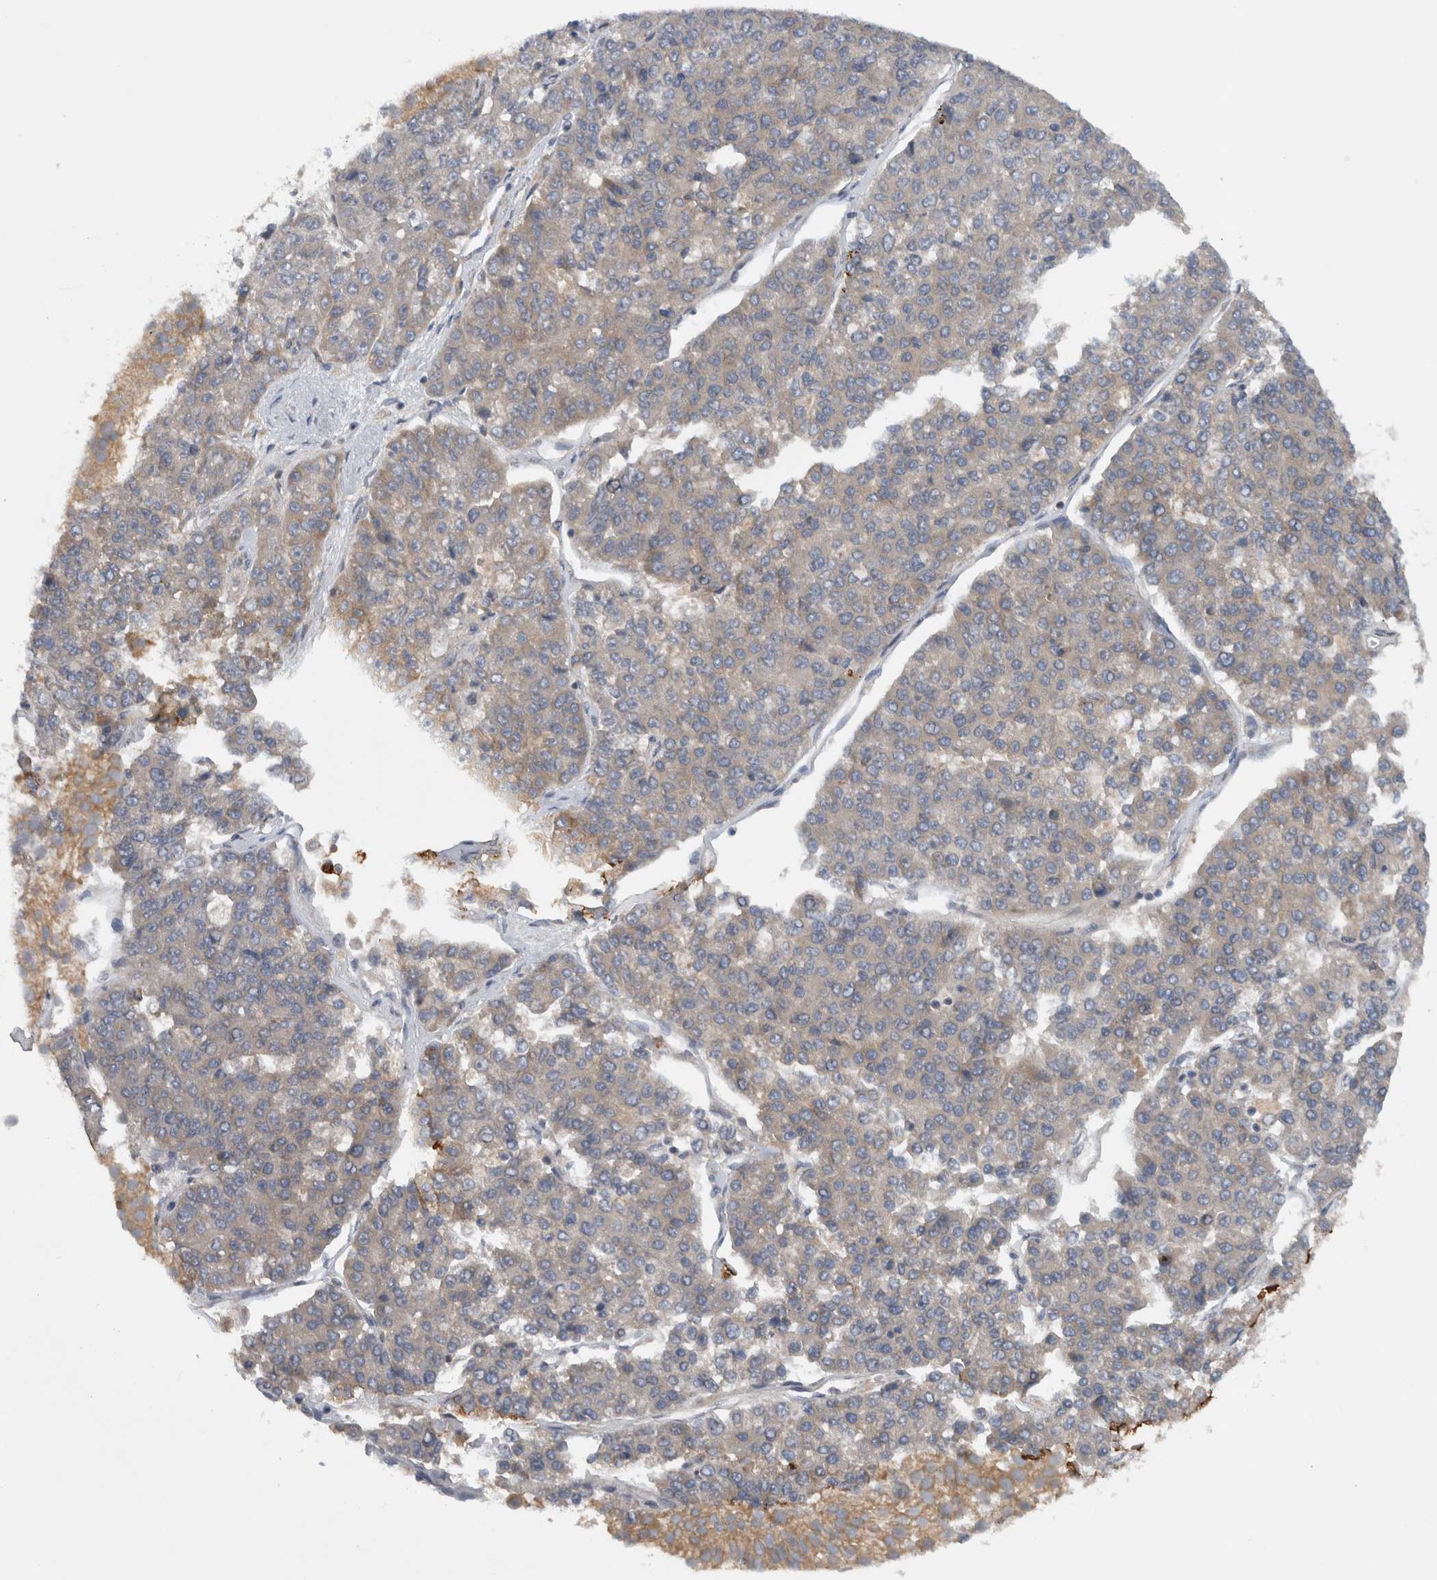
{"staining": {"intensity": "weak", "quantity": "<25%", "location": "cytoplasmic/membranous"}, "tissue": "pancreatic cancer", "cell_type": "Tumor cells", "image_type": "cancer", "snomed": [{"axis": "morphology", "description": "Adenocarcinoma, NOS"}, {"axis": "topography", "description": "Pancreas"}], "caption": "Tumor cells are negative for protein expression in human pancreatic adenocarcinoma. (DAB immunohistochemistry (IHC) with hematoxylin counter stain).", "gene": "SCARA5", "patient": {"sex": "male", "age": 50}}